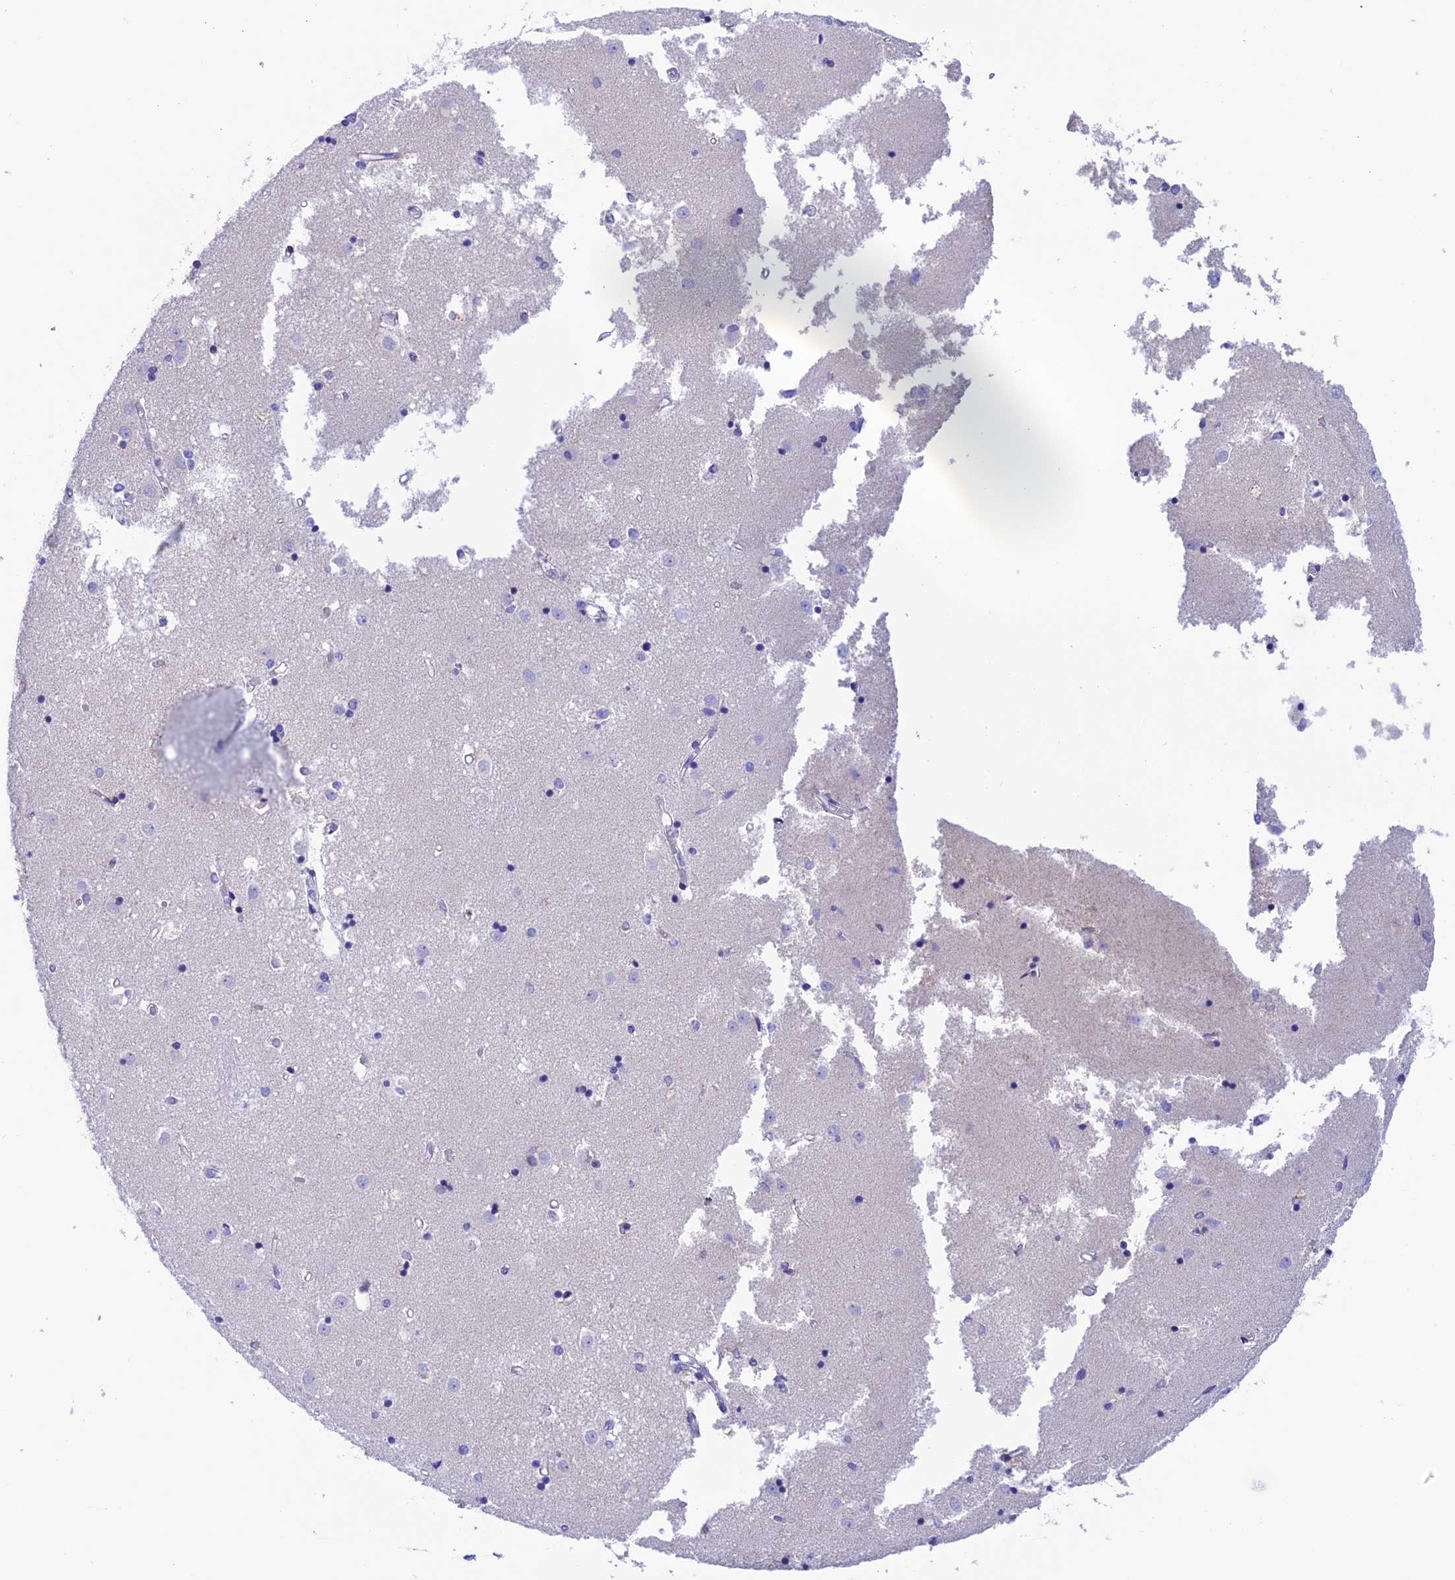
{"staining": {"intensity": "negative", "quantity": "none", "location": "none"}, "tissue": "caudate", "cell_type": "Glial cells", "image_type": "normal", "snomed": [{"axis": "morphology", "description": "Normal tissue, NOS"}, {"axis": "topography", "description": "Lateral ventricle wall"}], "caption": "Immunohistochemistry image of unremarkable human caudate stained for a protein (brown), which demonstrates no staining in glial cells.", "gene": "NXPE4", "patient": {"sex": "male", "age": 45}}